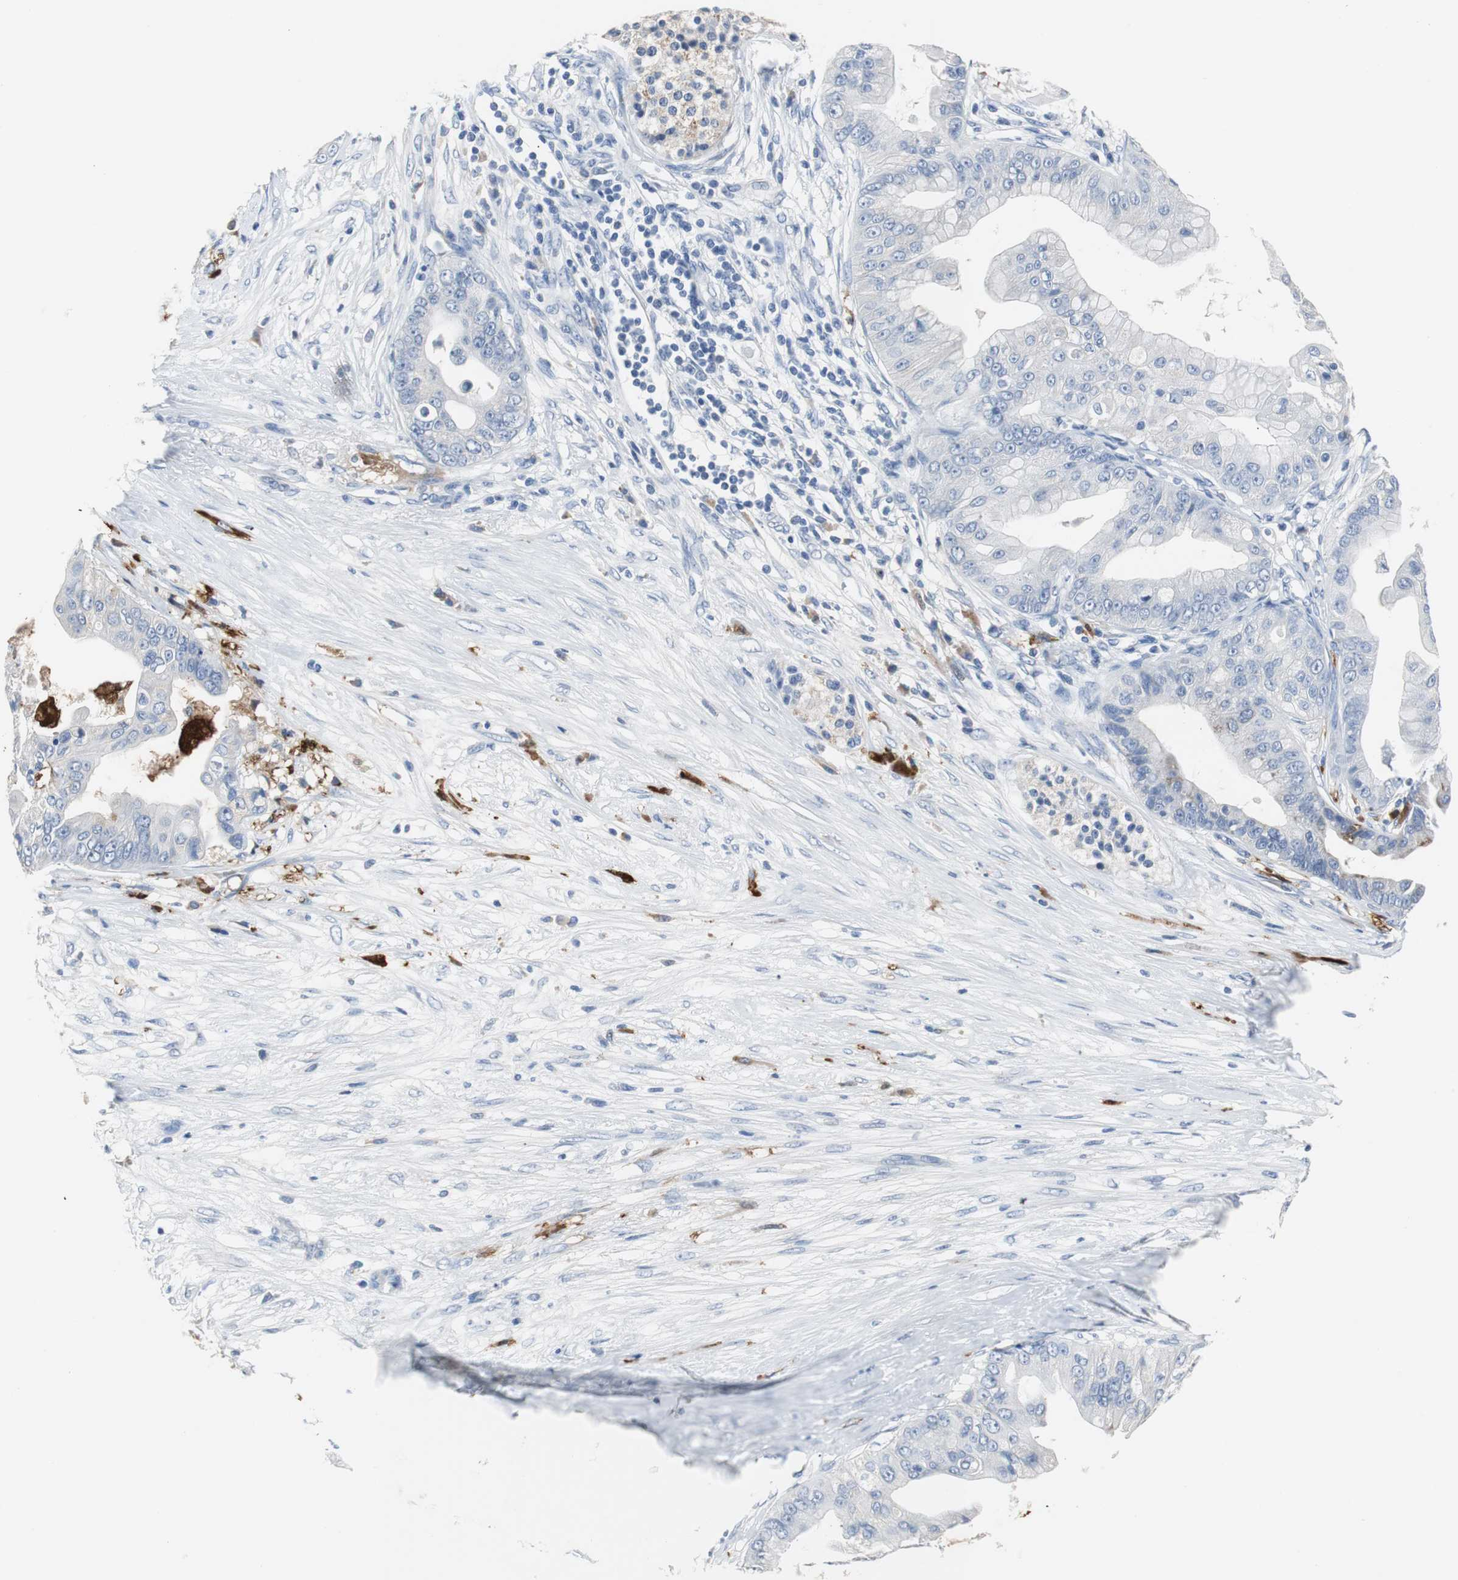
{"staining": {"intensity": "negative", "quantity": "none", "location": "none"}, "tissue": "pancreatic cancer", "cell_type": "Tumor cells", "image_type": "cancer", "snomed": [{"axis": "morphology", "description": "Adenocarcinoma, NOS"}, {"axis": "topography", "description": "Pancreas"}], "caption": "This is a micrograph of immunohistochemistry staining of pancreatic adenocarcinoma, which shows no positivity in tumor cells. The staining is performed using DAB brown chromogen with nuclei counter-stained in using hematoxylin.", "gene": "PI15", "patient": {"sex": "female", "age": 75}}